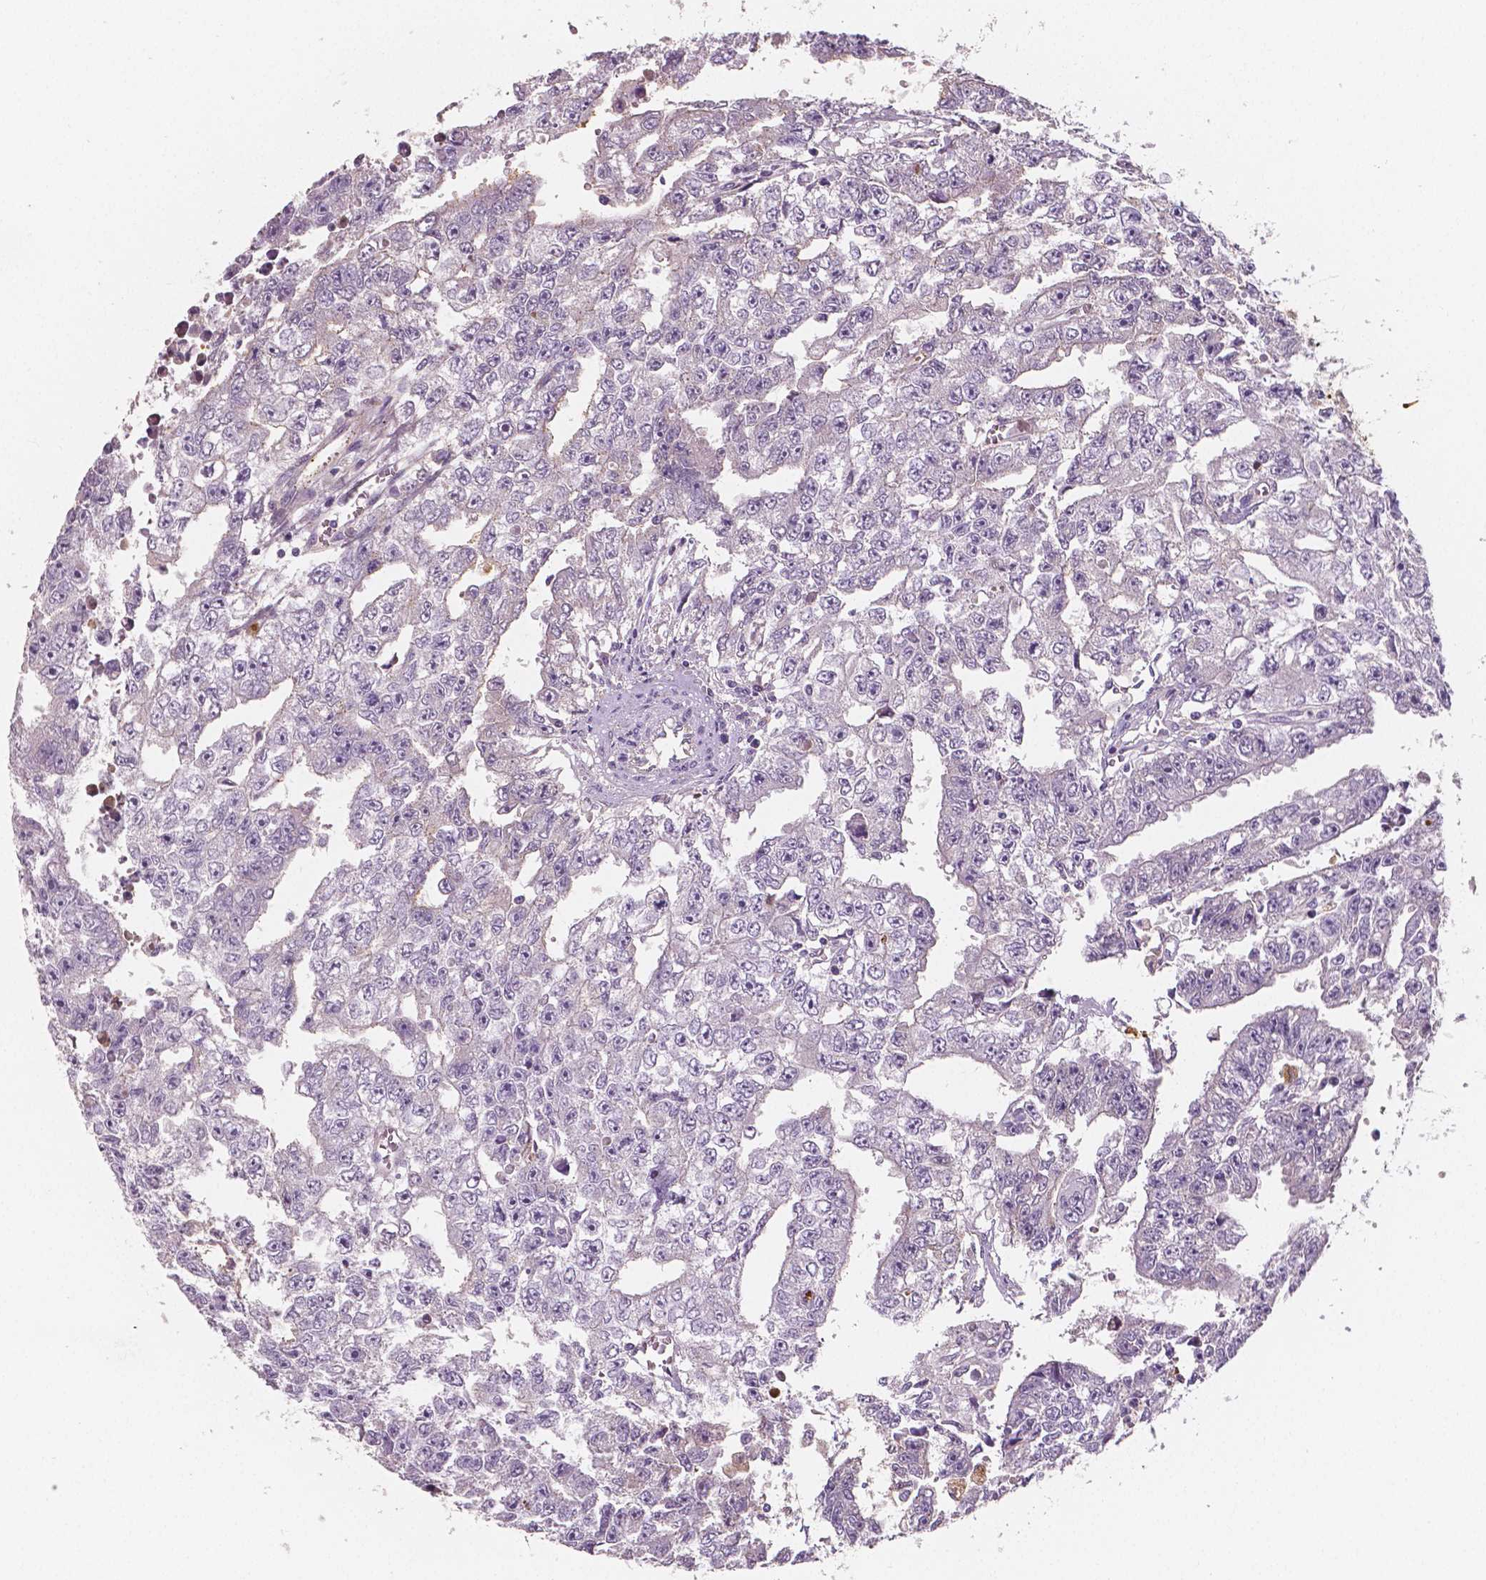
{"staining": {"intensity": "negative", "quantity": "none", "location": "none"}, "tissue": "testis cancer", "cell_type": "Tumor cells", "image_type": "cancer", "snomed": [{"axis": "morphology", "description": "Carcinoma, Embryonal, NOS"}, {"axis": "morphology", "description": "Teratoma, malignant, NOS"}, {"axis": "topography", "description": "Testis"}], "caption": "Immunohistochemistry histopathology image of neoplastic tissue: human testis embryonal carcinoma stained with DAB (3,3'-diaminobenzidine) reveals no significant protein positivity in tumor cells.", "gene": "APOA4", "patient": {"sex": "male", "age": 24}}